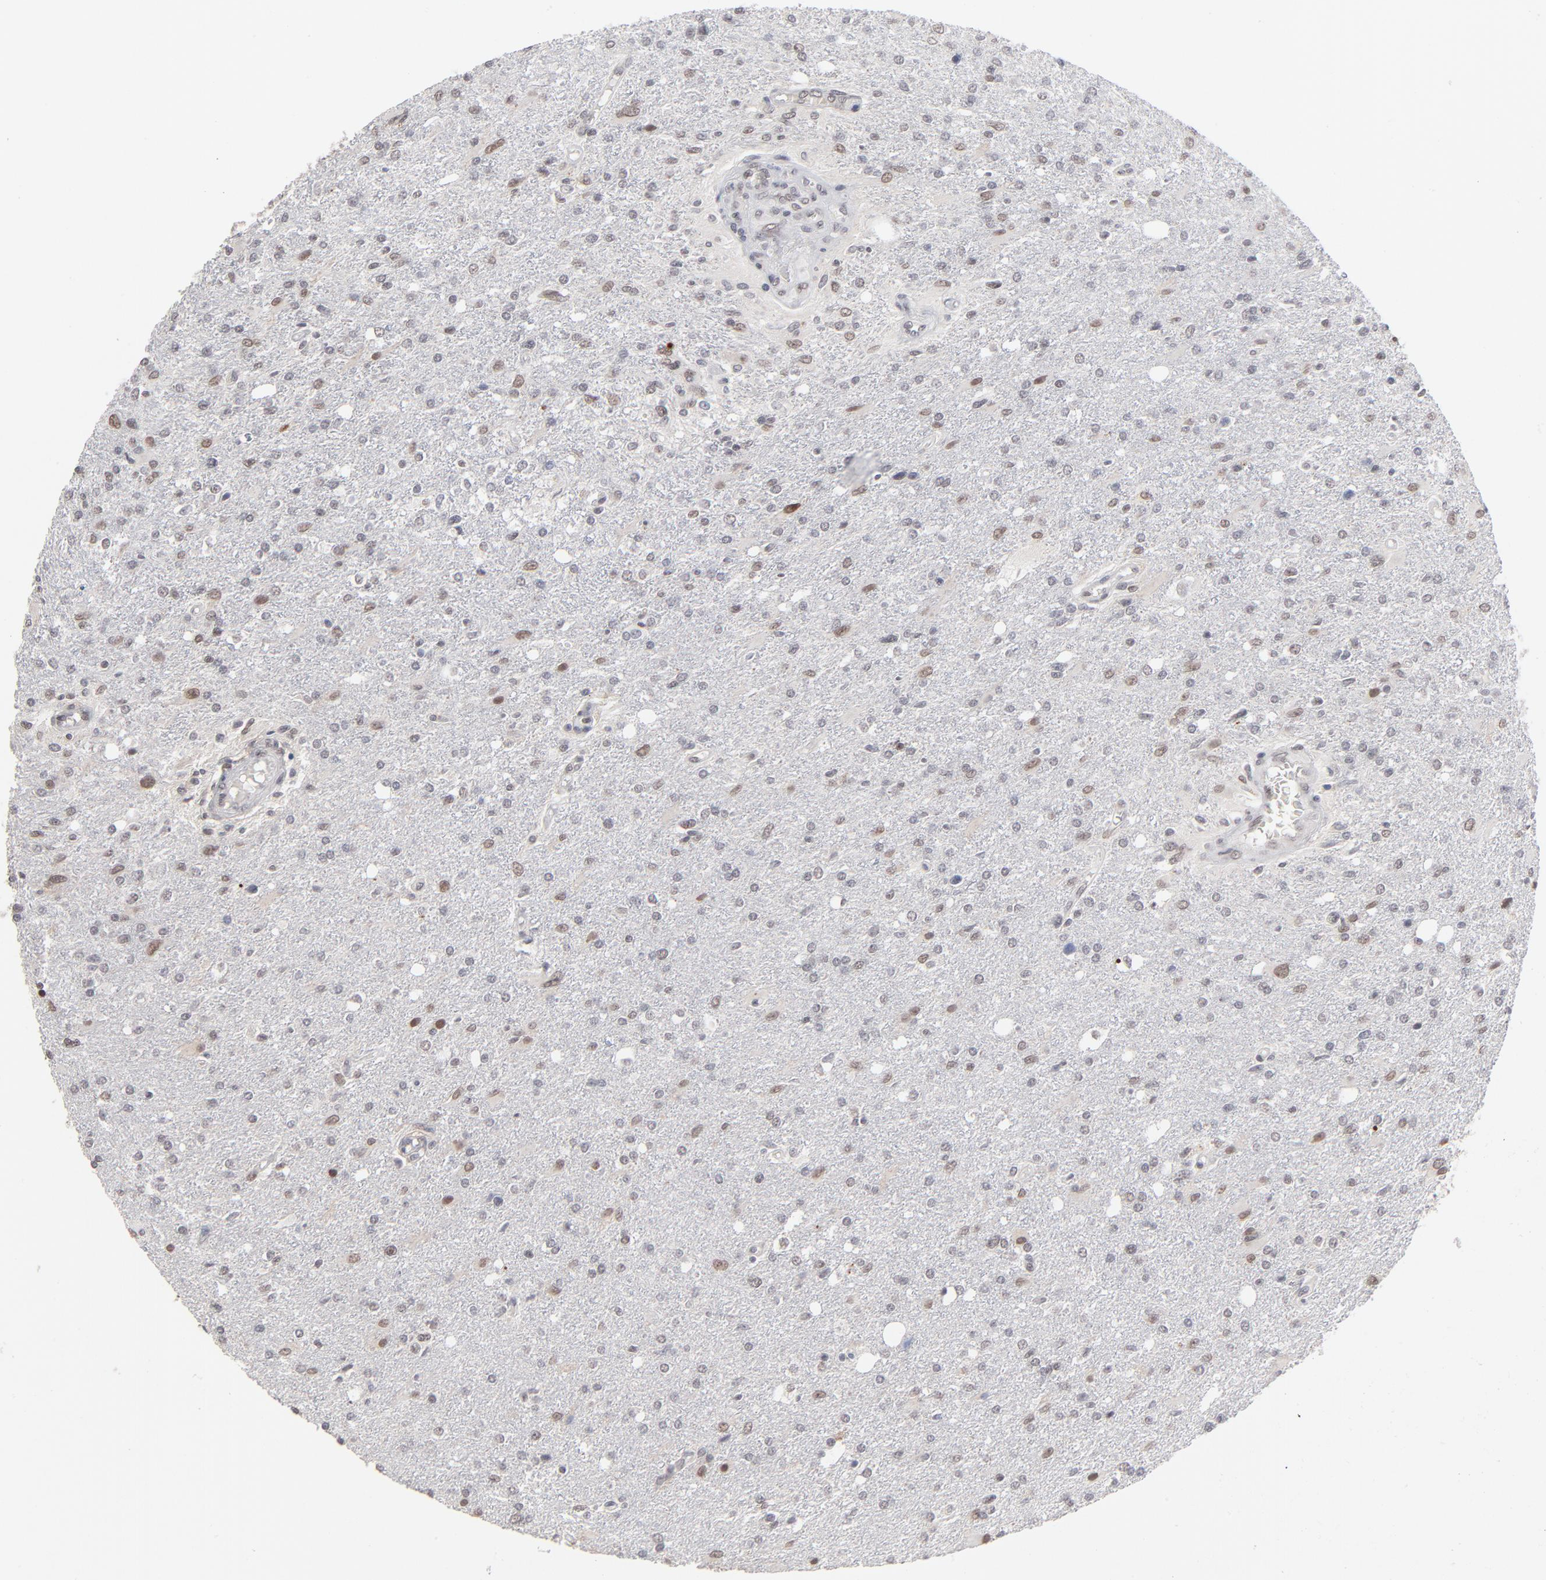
{"staining": {"intensity": "weak", "quantity": "<25%", "location": "nuclear"}, "tissue": "glioma", "cell_type": "Tumor cells", "image_type": "cancer", "snomed": [{"axis": "morphology", "description": "Glioma, malignant, High grade"}, {"axis": "topography", "description": "Cerebral cortex"}], "caption": "High-grade glioma (malignant) was stained to show a protein in brown. There is no significant positivity in tumor cells. (Stains: DAB (3,3'-diaminobenzidine) immunohistochemistry with hematoxylin counter stain, Microscopy: brightfield microscopy at high magnification).", "gene": "MBIP", "patient": {"sex": "male", "age": 76}}